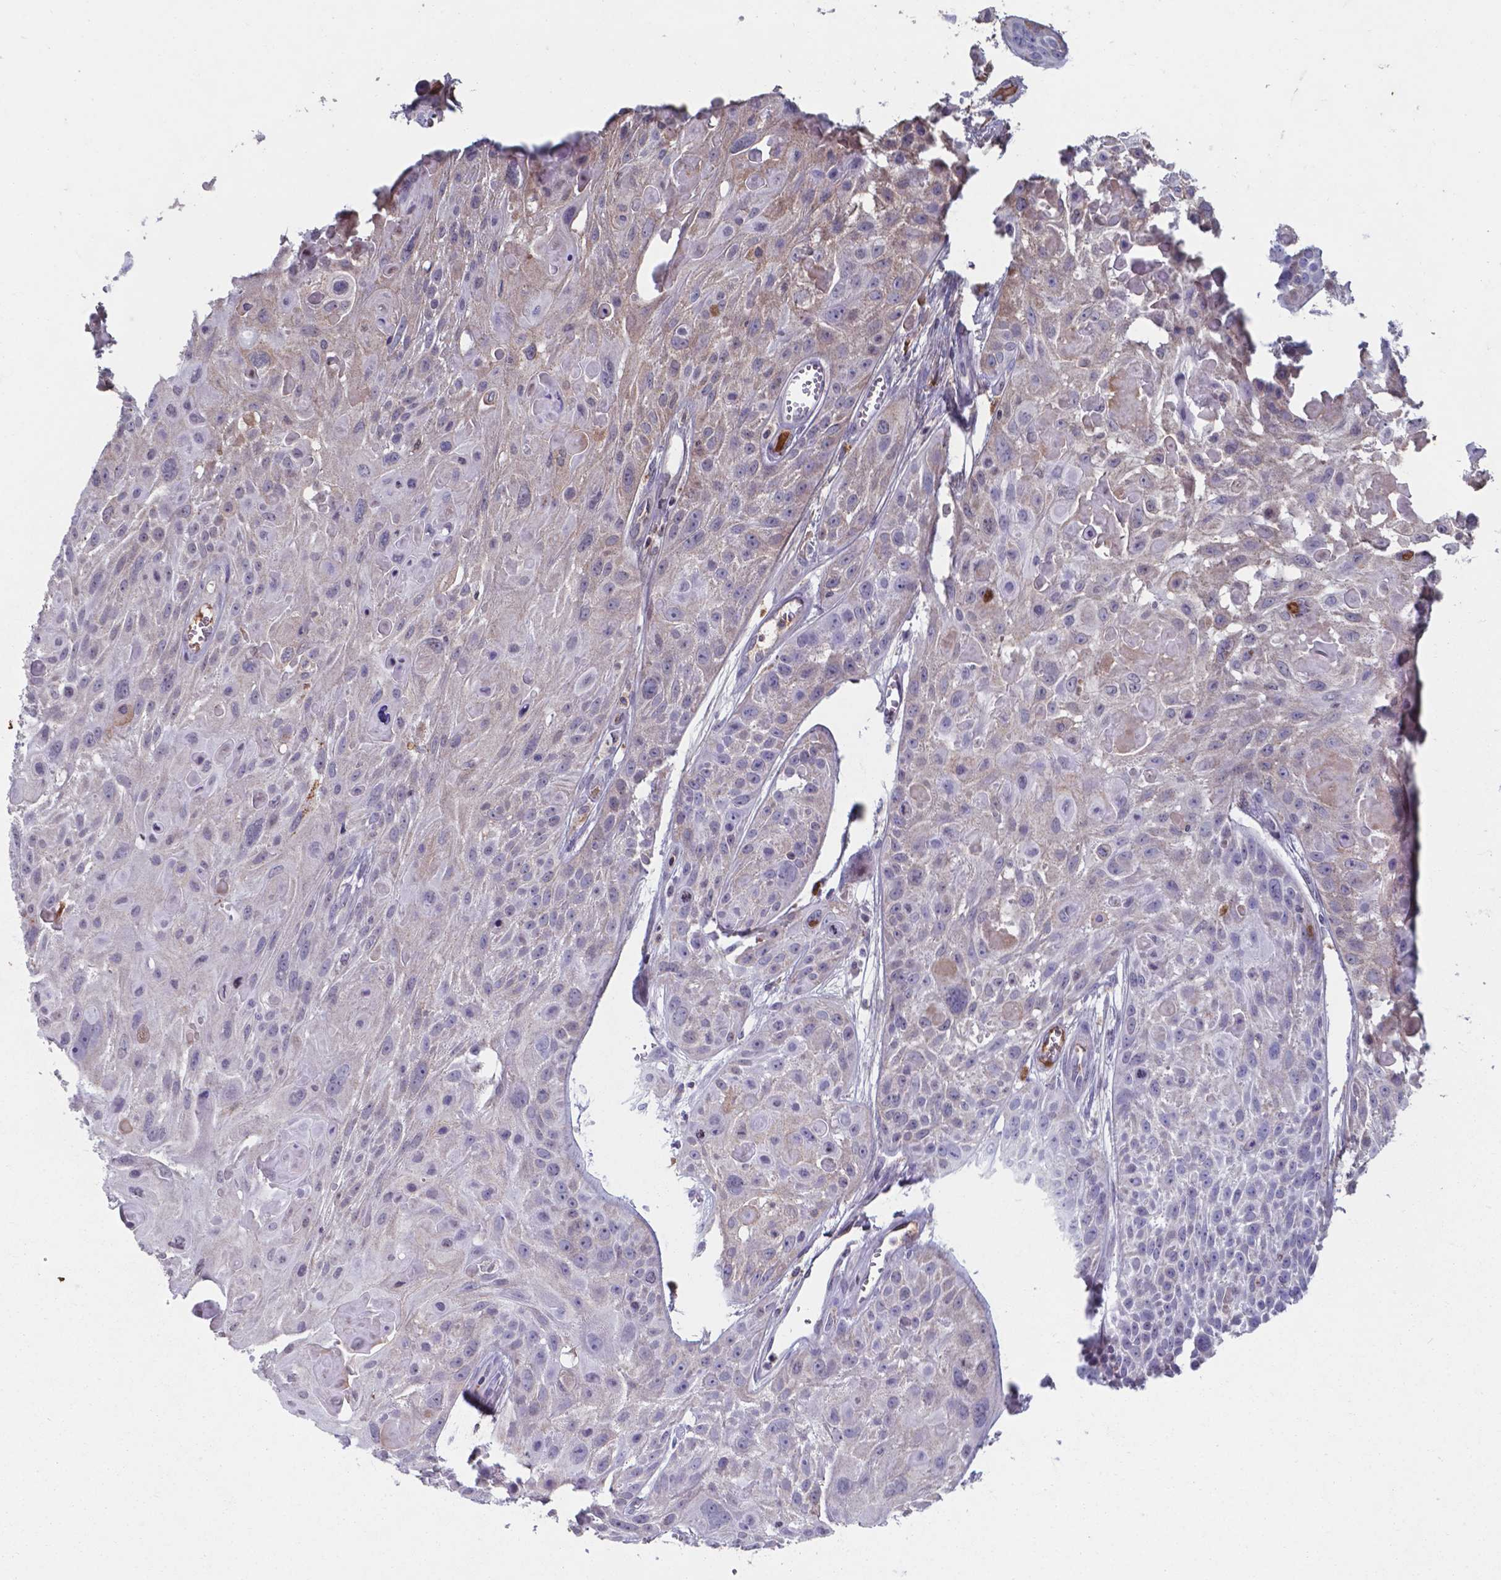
{"staining": {"intensity": "negative", "quantity": "none", "location": "none"}, "tissue": "skin cancer", "cell_type": "Tumor cells", "image_type": "cancer", "snomed": [{"axis": "morphology", "description": "Squamous cell carcinoma, NOS"}, {"axis": "topography", "description": "Skin"}, {"axis": "topography", "description": "Anal"}], "caption": "IHC of human skin cancer displays no positivity in tumor cells.", "gene": "SERPINA1", "patient": {"sex": "female", "age": 75}}